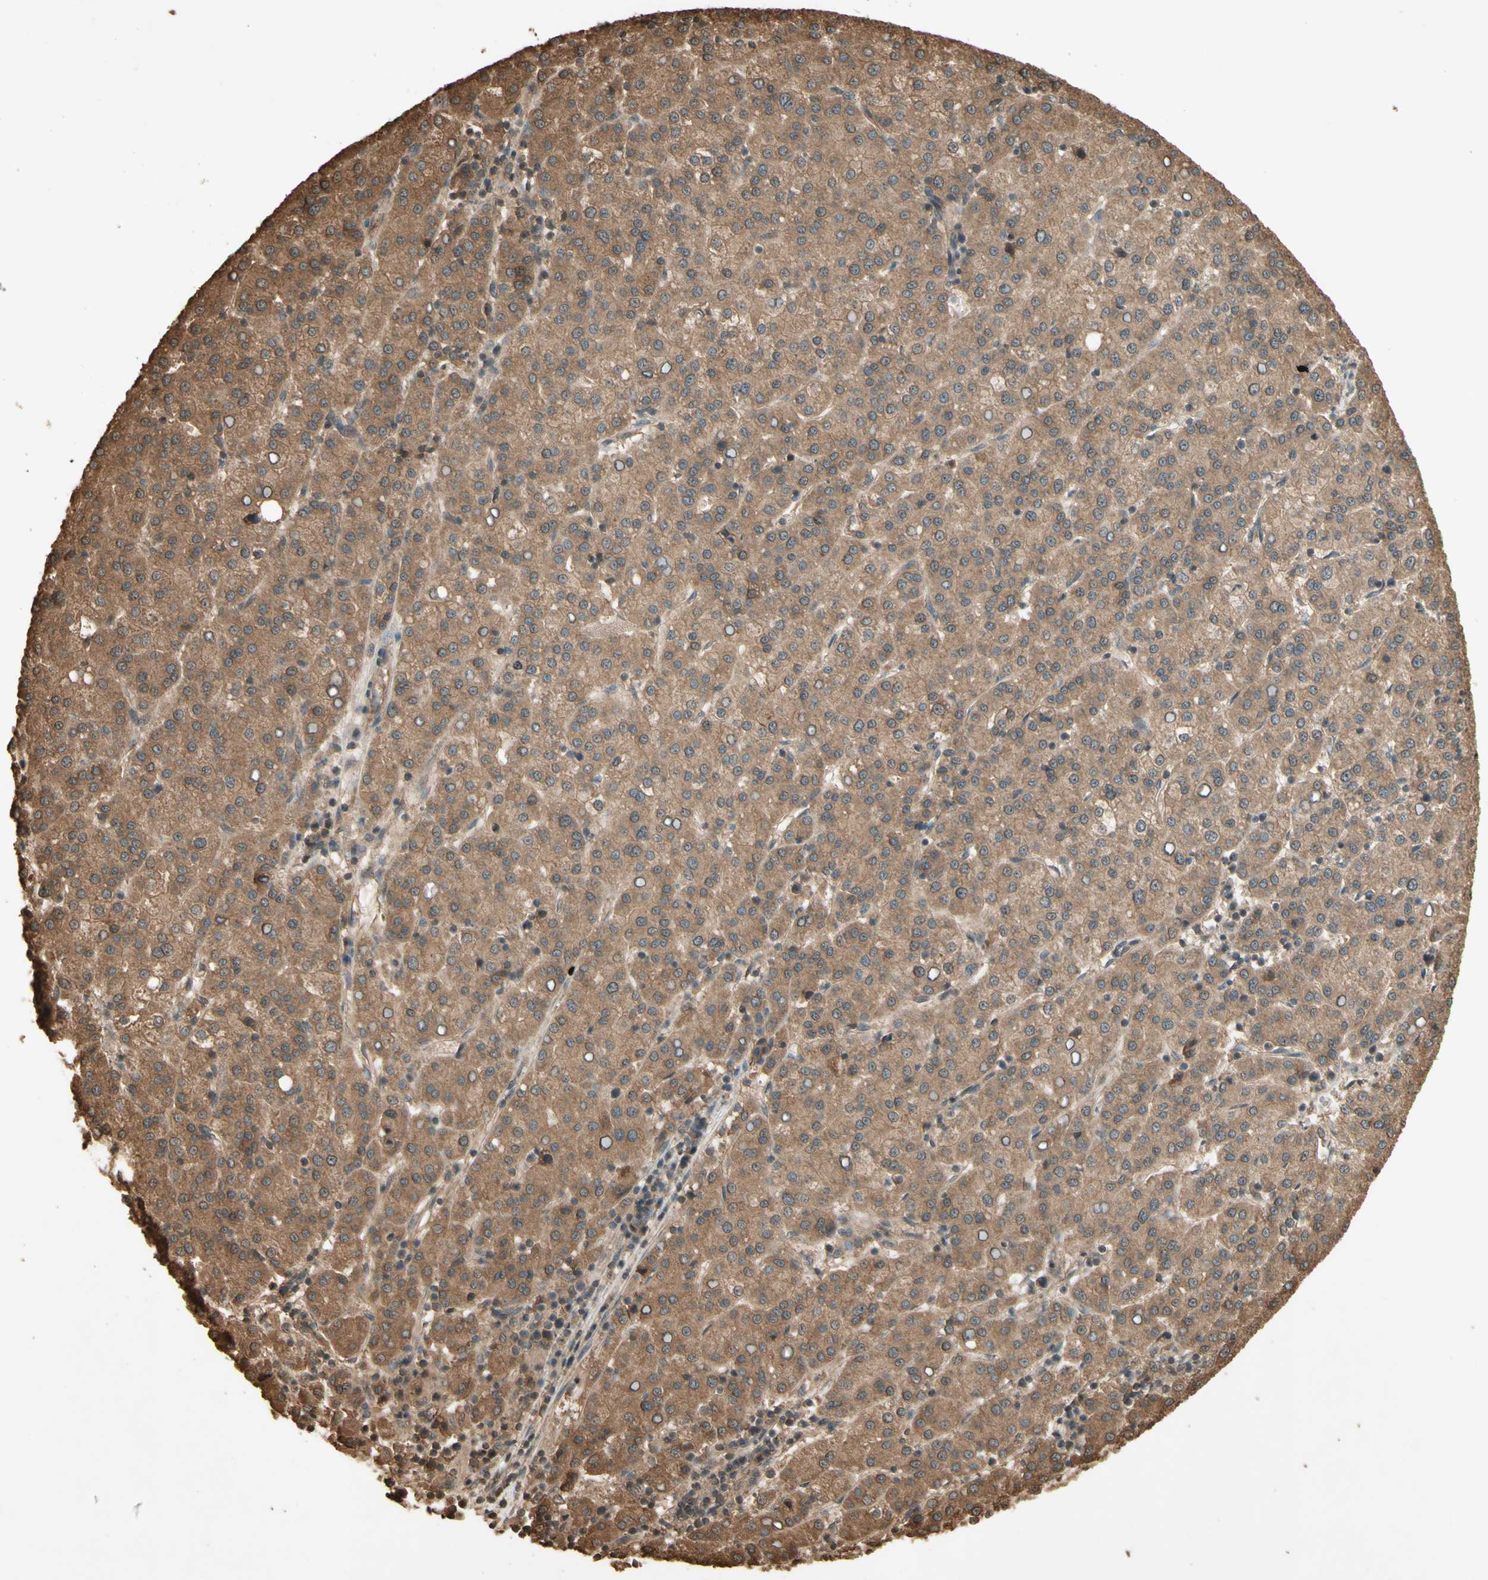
{"staining": {"intensity": "moderate", "quantity": ">75%", "location": "cytoplasmic/membranous"}, "tissue": "liver cancer", "cell_type": "Tumor cells", "image_type": "cancer", "snomed": [{"axis": "morphology", "description": "Carcinoma, Hepatocellular, NOS"}, {"axis": "topography", "description": "Liver"}], "caption": "Human liver hepatocellular carcinoma stained with a protein marker demonstrates moderate staining in tumor cells.", "gene": "SMAD9", "patient": {"sex": "female", "age": 58}}